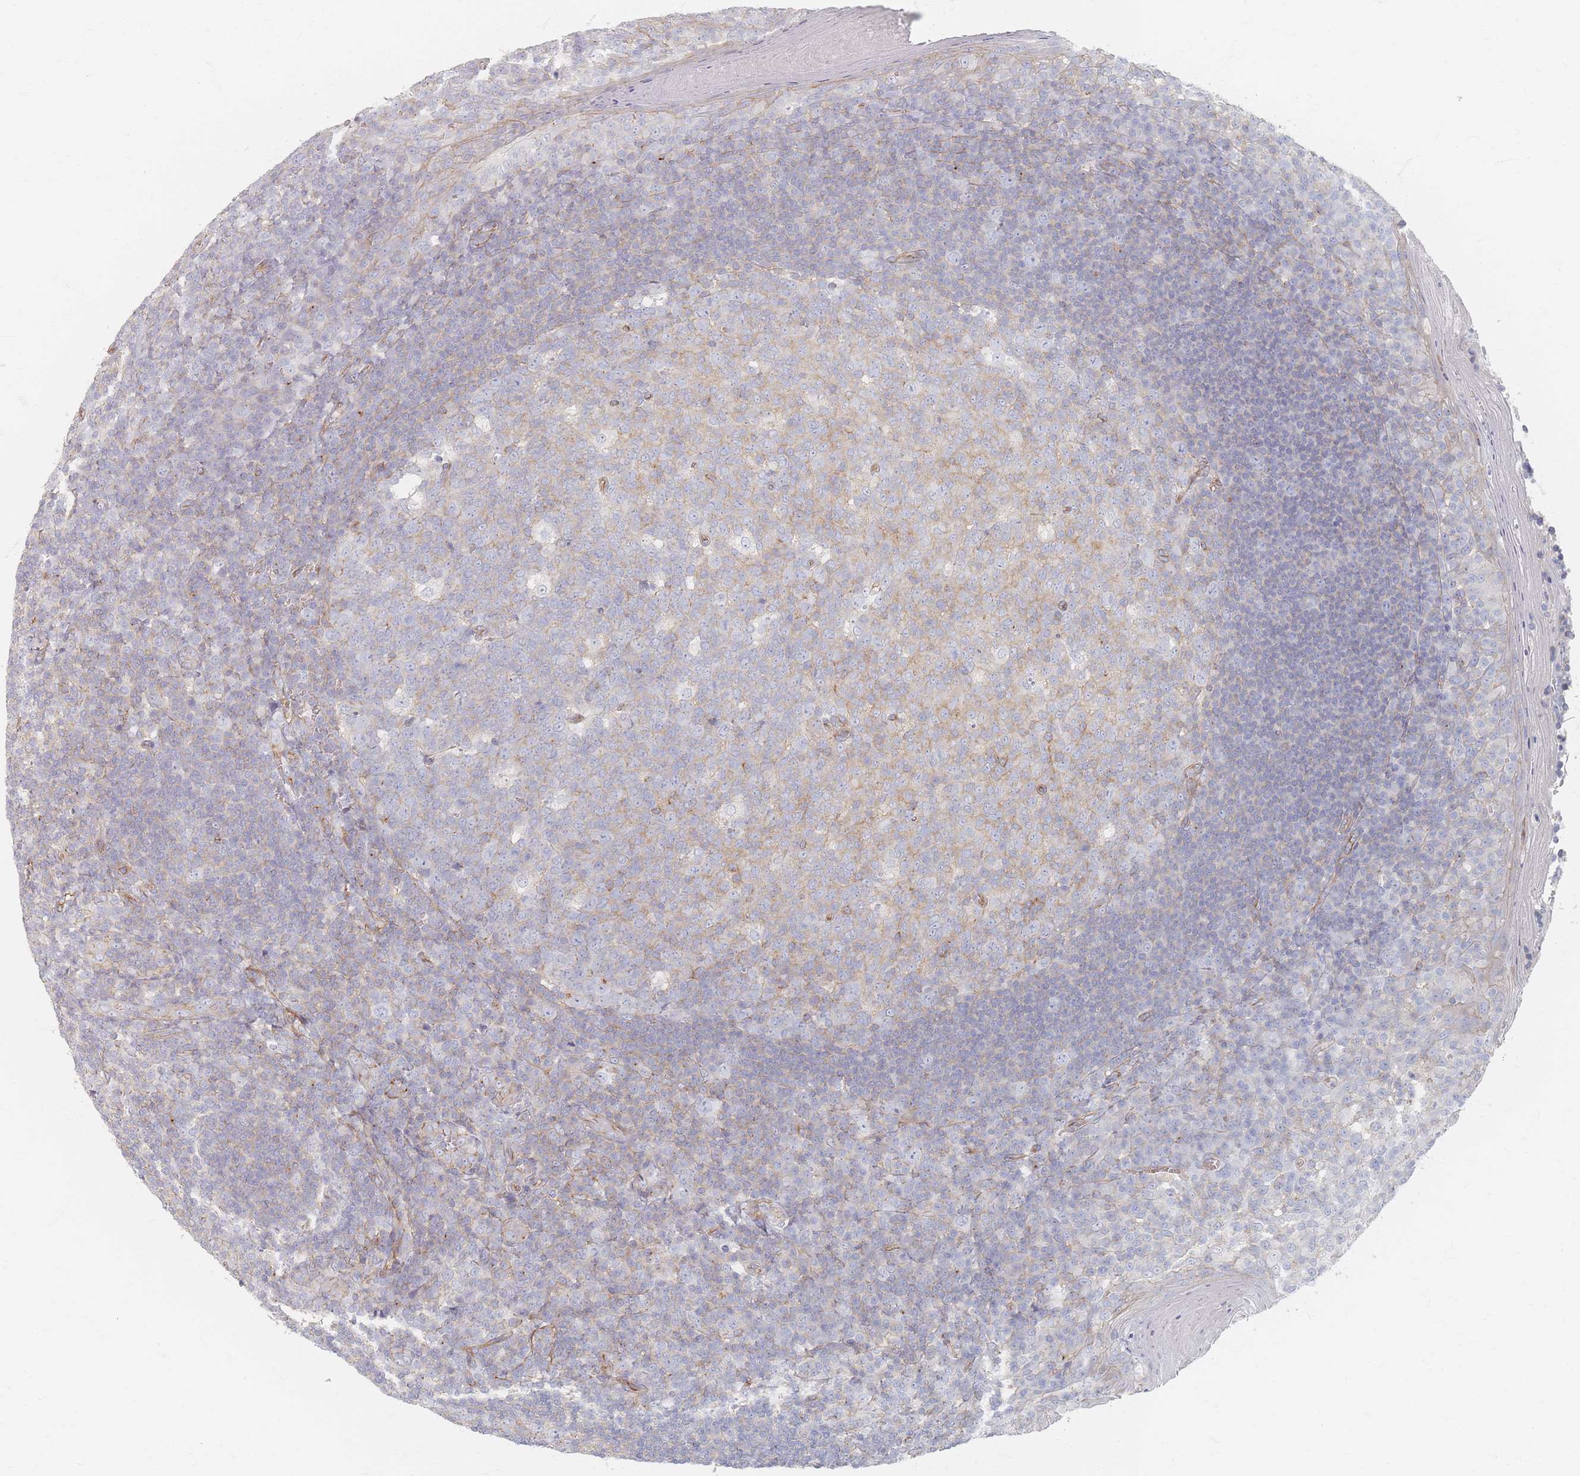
{"staining": {"intensity": "weak", "quantity": "<25%", "location": "cytoplasmic/membranous"}, "tissue": "tonsil", "cell_type": "Germinal center cells", "image_type": "normal", "snomed": [{"axis": "morphology", "description": "Normal tissue, NOS"}, {"axis": "topography", "description": "Tonsil"}], "caption": "This is a photomicrograph of immunohistochemistry staining of unremarkable tonsil, which shows no positivity in germinal center cells. Nuclei are stained in blue.", "gene": "GNB1", "patient": {"sex": "male", "age": 27}}